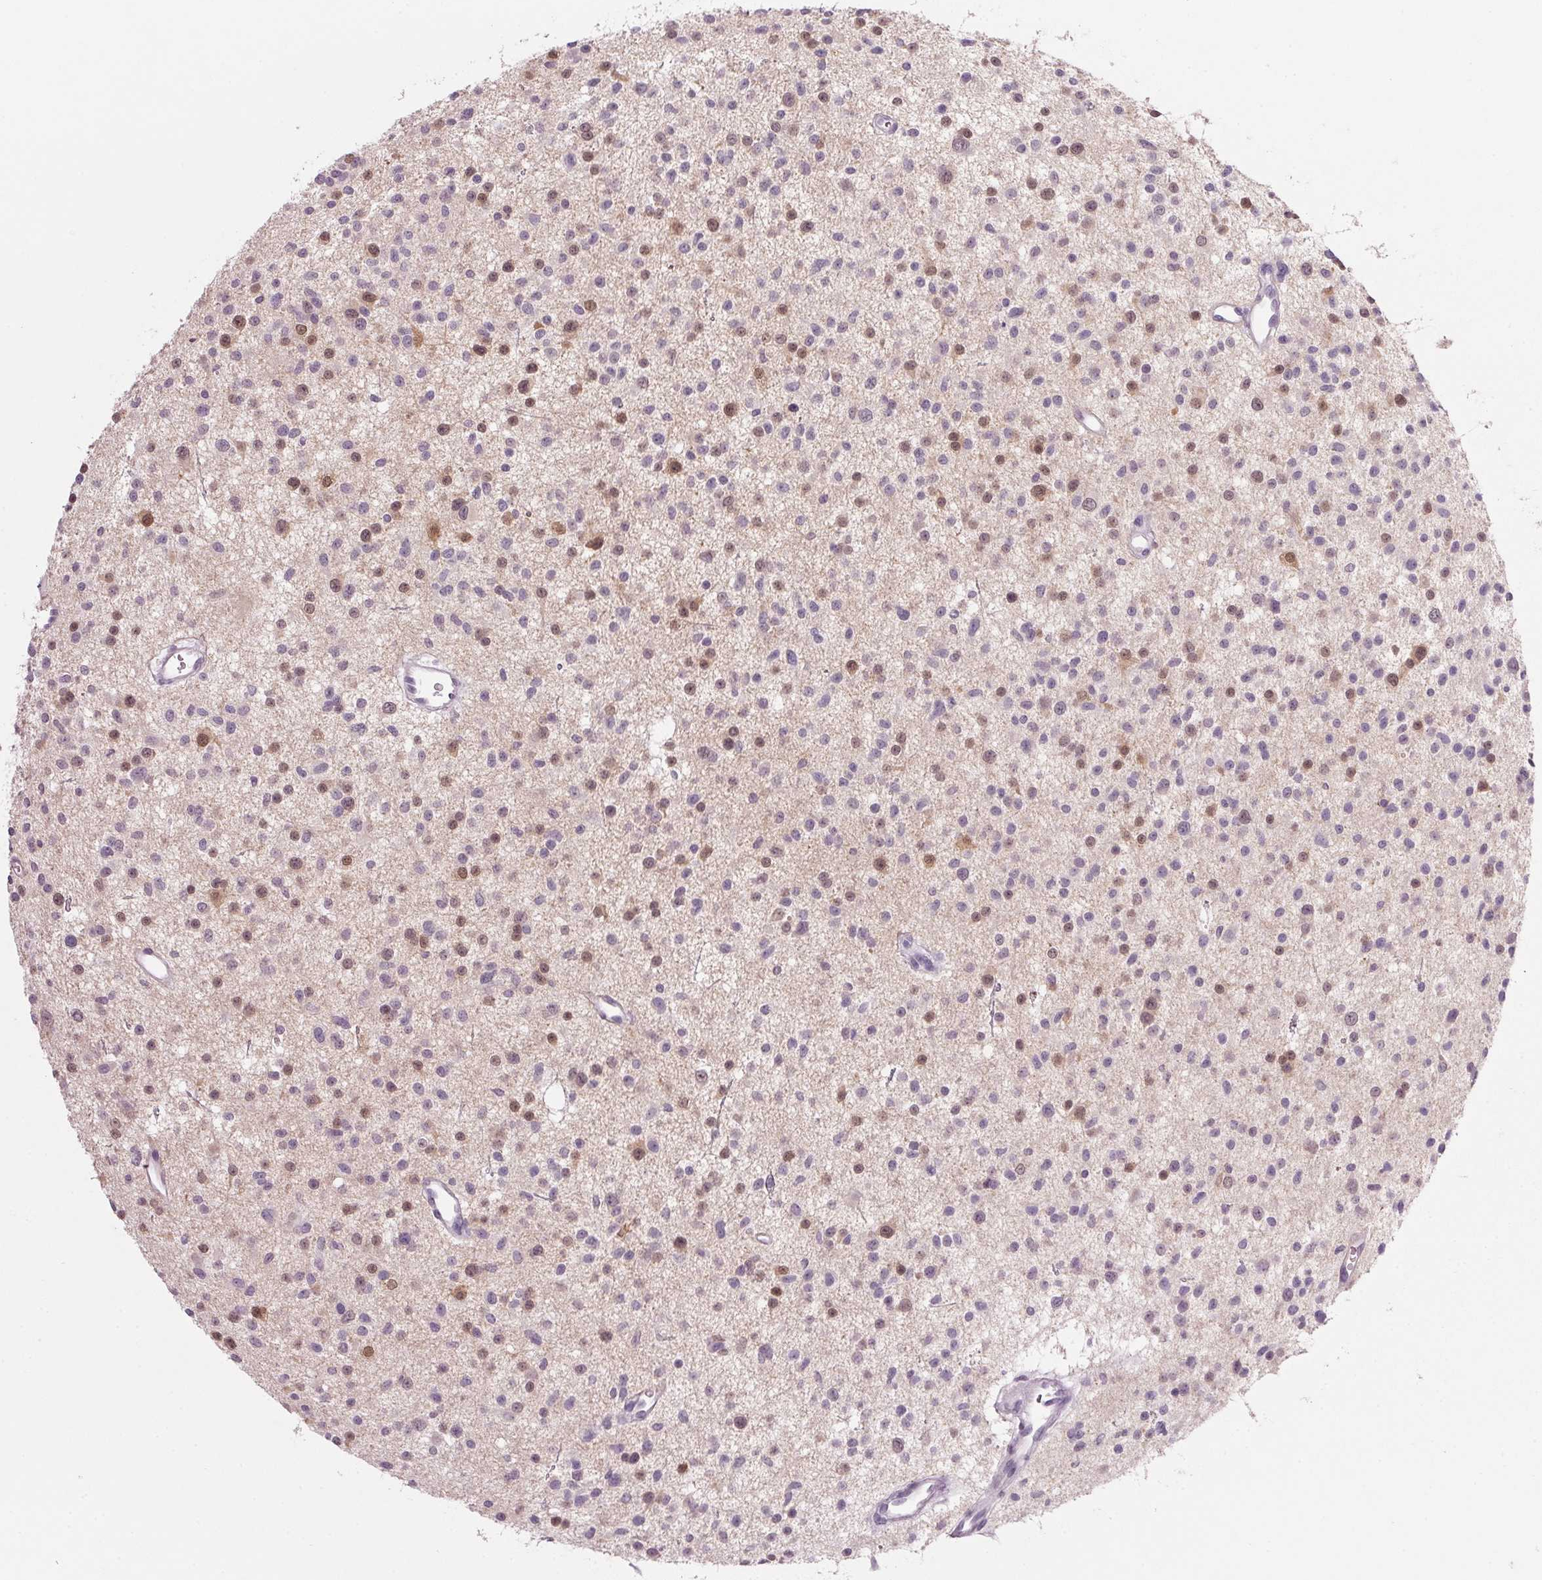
{"staining": {"intensity": "moderate", "quantity": "25%-75%", "location": "nuclear"}, "tissue": "glioma", "cell_type": "Tumor cells", "image_type": "cancer", "snomed": [{"axis": "morphology", "description": "Glioma, malignant, Low grade"}, {"axis": "topography", "description": "Brain"}], "caption": "Immunohistochemistry of glioma exhibits medium levels of moderate nuclear positivity in approximately 25%-75% of tumor cells. The protein is stained brown, and the nuclei are stained in blue (DAB IHC with brightfield microscopy, high magnification).", "gene": "PPP1R1A", "patient": {"sex": "male", "age": 43}}